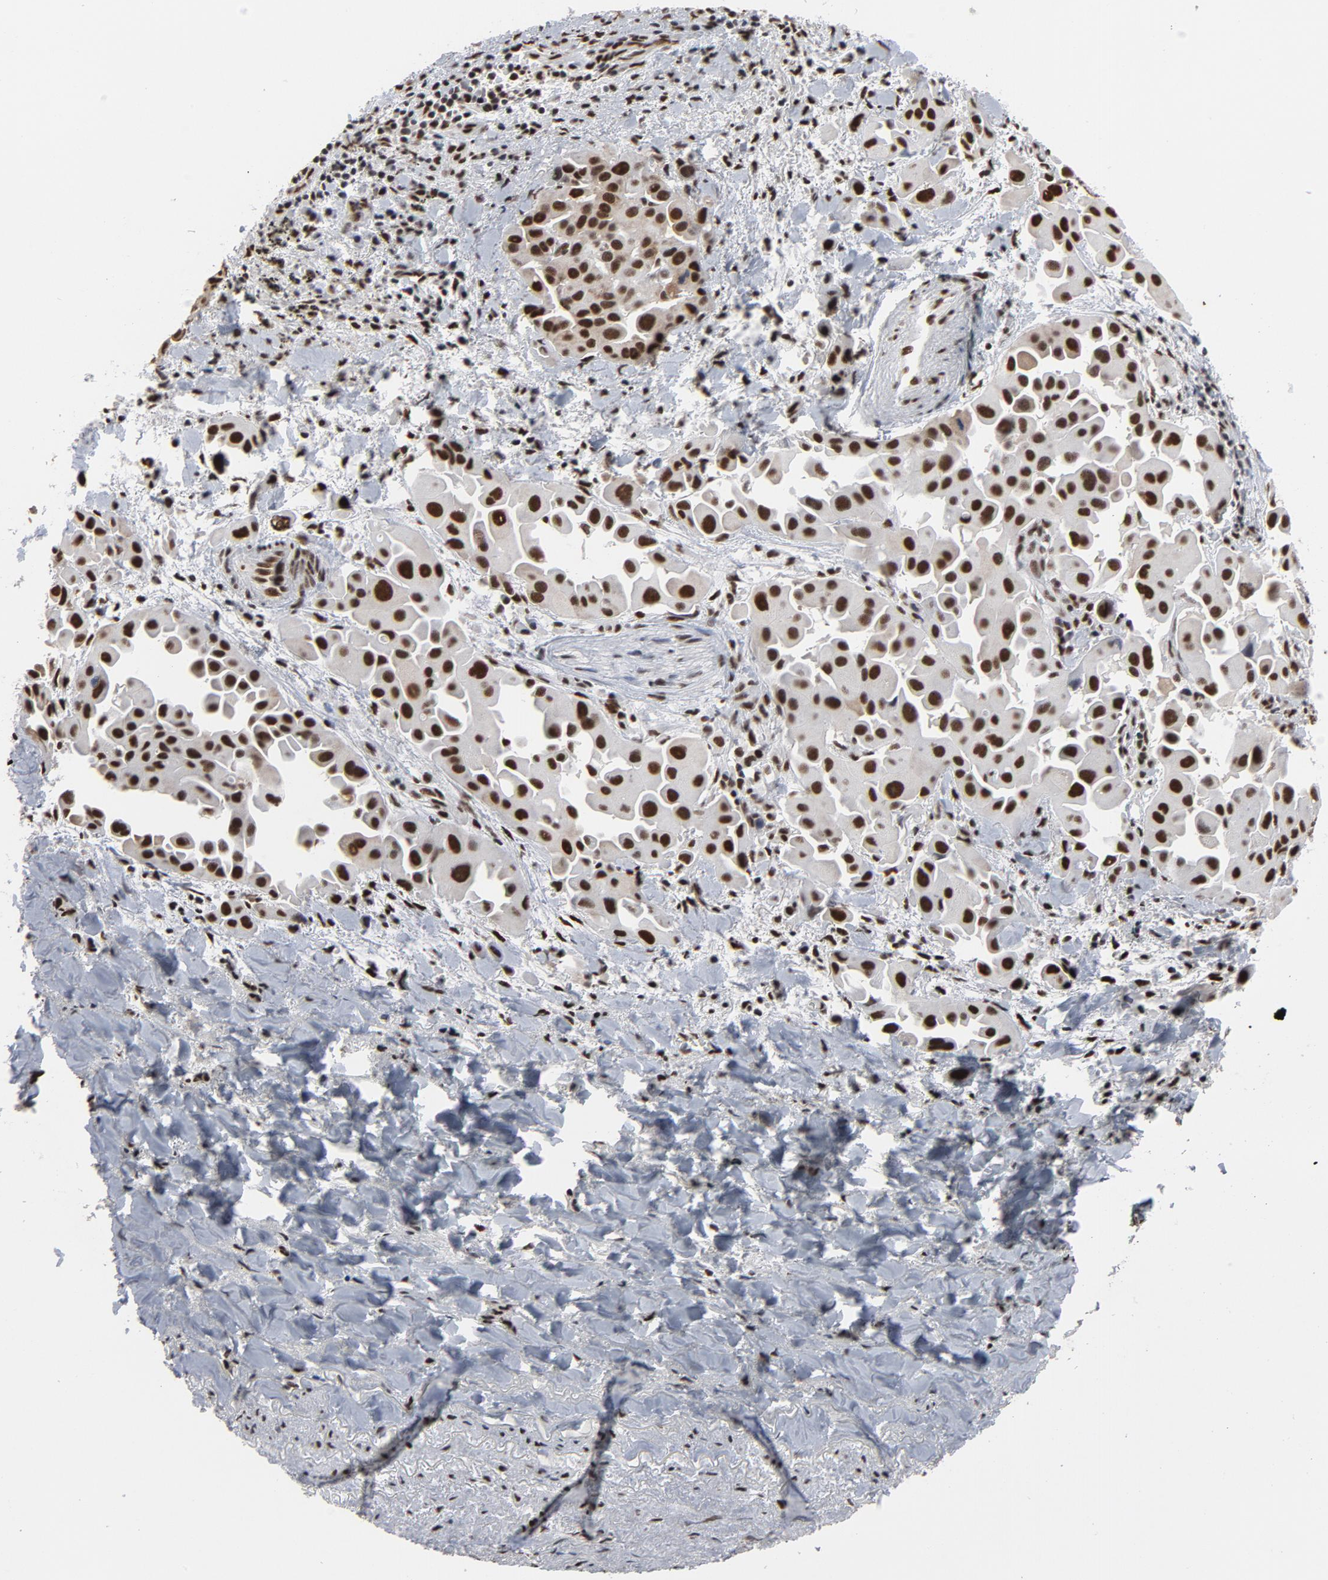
{"staining": {"intensity": "strong", "quantity": ">75%", "location": "nuclear"}, "tissue": "lung cancer", "cell_type": "Tumor cells", "image_type": "cancer", "snomed": [{"axis": "morphology", "description": "Normal tissue, NOS"}, {"axis": "morphology", "description": "Adenocarcinoma, NOS"}, {"axis": "topography", "description": "Bronchus"}], "caption": "Lung cancer (adenocarcinoma) stained for a protein (brown) exhibits strong nuclear positive expression in approximately >75% of tumor cells.", "gene": "MRE11", "patient": {"sex": "male", "age": 68}}